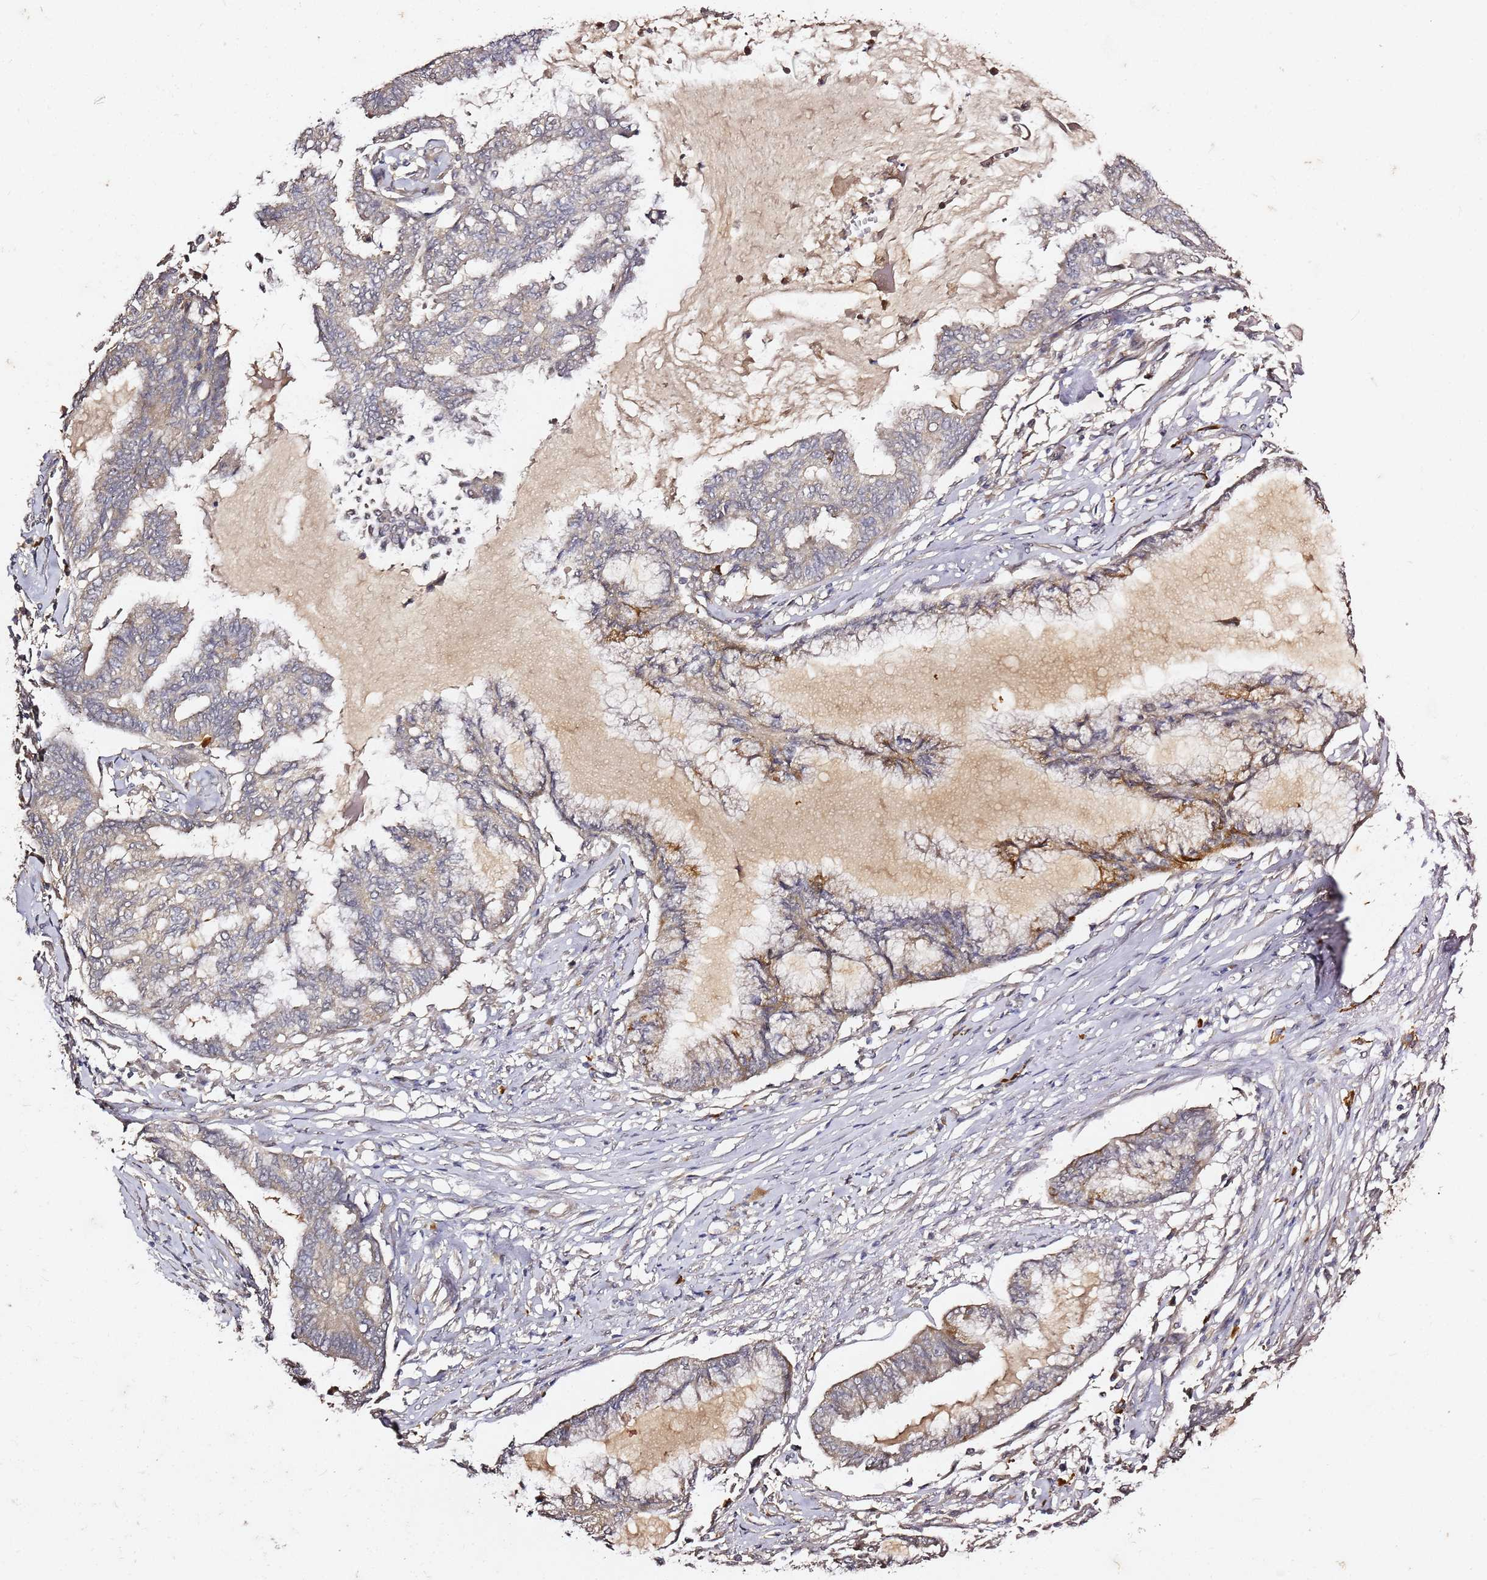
{"staining": {"intensity": "moderate", "quantity": "<25%", "location": "cytoplasmic/membranous"}, "tissue": "endometrial cancer", "cell_type": "Tumor cells", "image_type": "cancer", "snomed": [{"axis": "morphology", "description": "Adenocarcinoma, NOS"}, {"axis": "topography", "description": "Endometrium"}], "caption": "High-power microscopy captured an immunohistochemistry (IHC) photomicrograph of endometrial adenocarcinoma, revealing moderate cytoplasmic/membranous positivity in approximately <25% of tumor cells.", "gene": "C6orf136", "patient": {"sex": "female", "age": 86}}